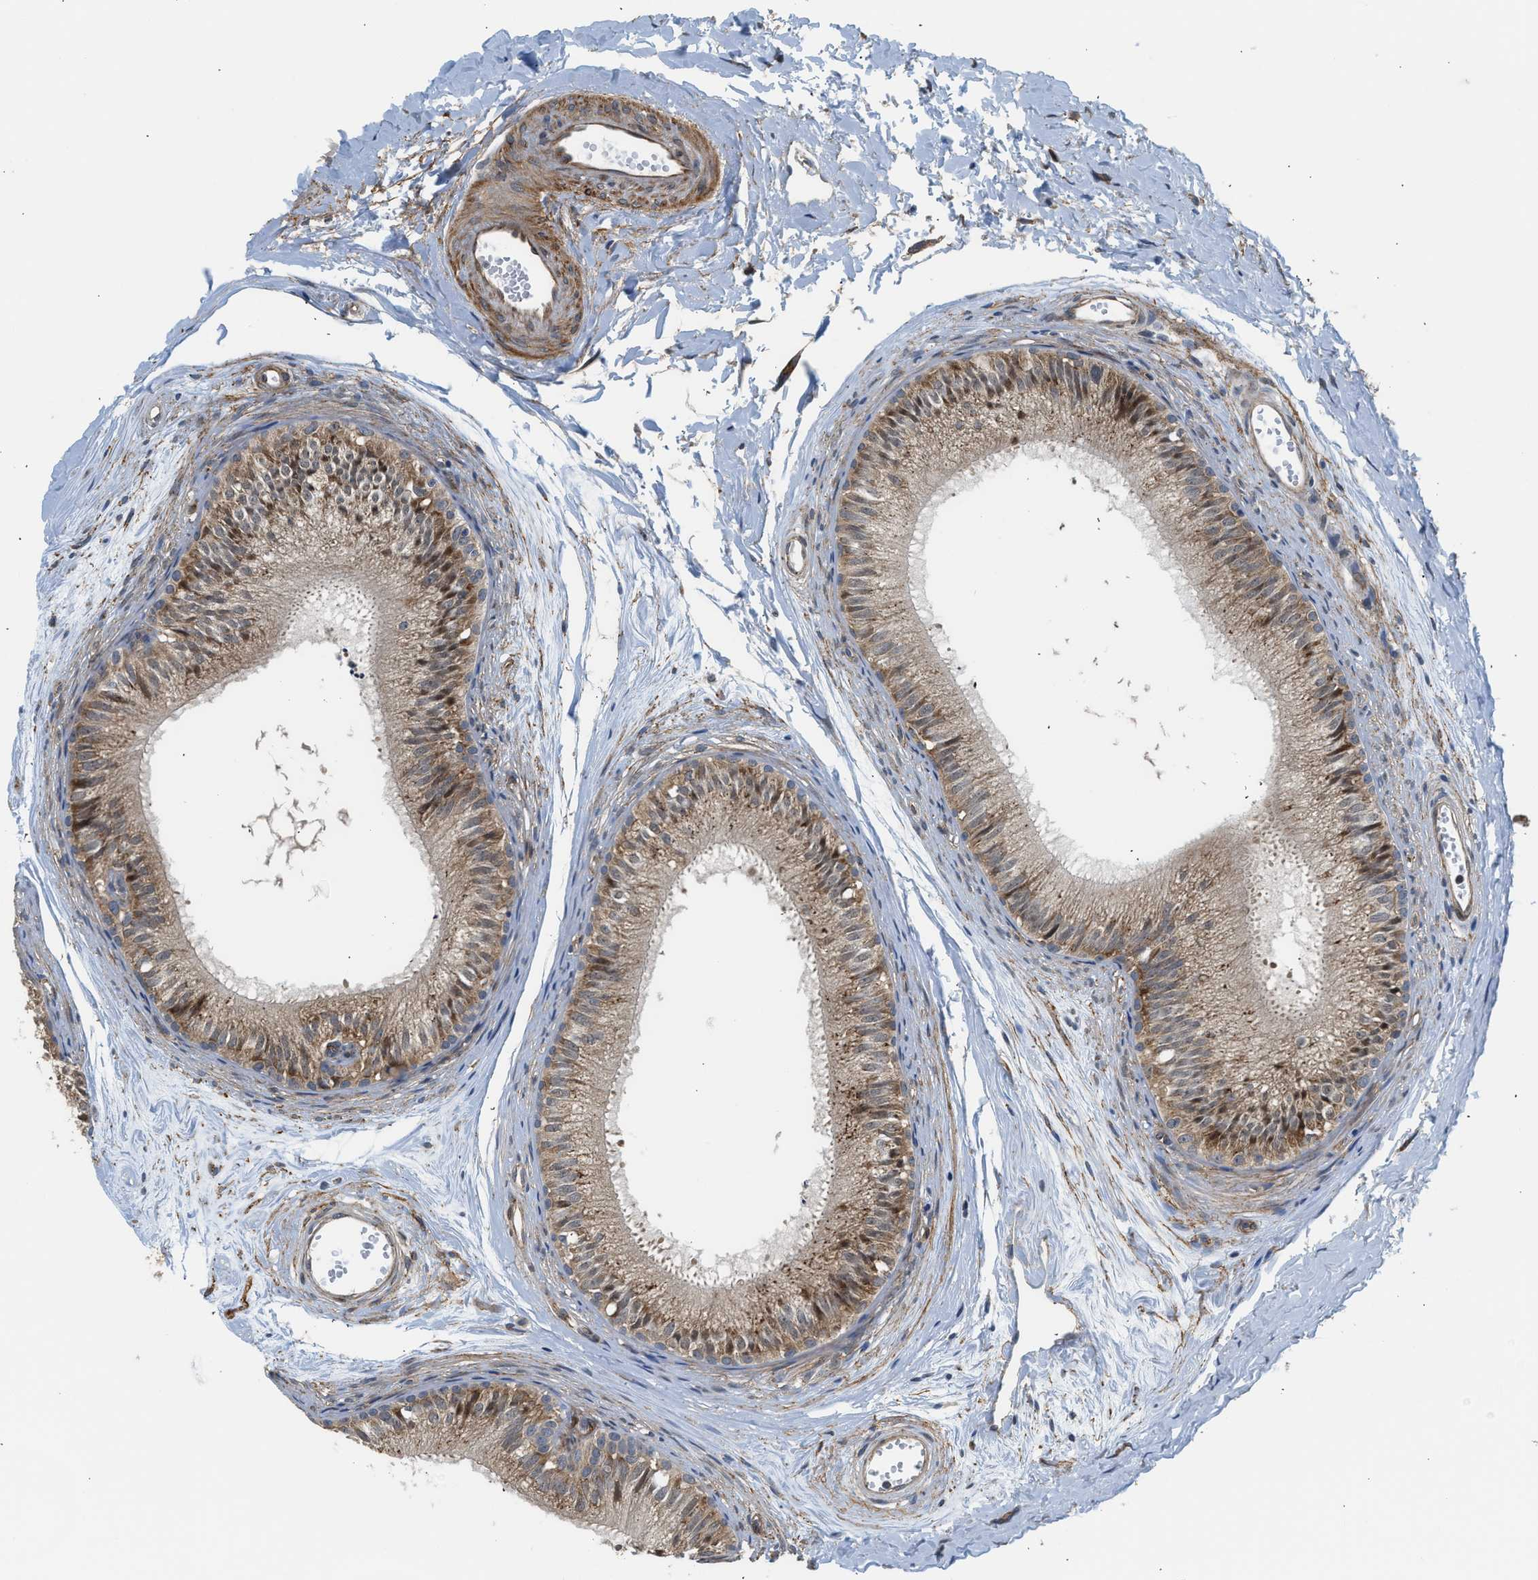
{"staining": {"intensity": "moderate", "quantity": ">75%", "location": "cytoplasmic/membranous"}, "tissue": "epididymis", "cell_type": "Glandular cells", "image_type": "normal", "snomed": [{"axis": "morphology", "description": "Normal tissue, NOS"}, {"axis": "topography", "description": "Epididymis"}], "caption": "Immunohistochemical staining of unremarkable epididymis displays >75% levels of moderate cytoplasmic/membranous protein staining in about >75% of glandular cells.", "gene": "POLG2", "patient": {"sex": "male", "age": 56}}